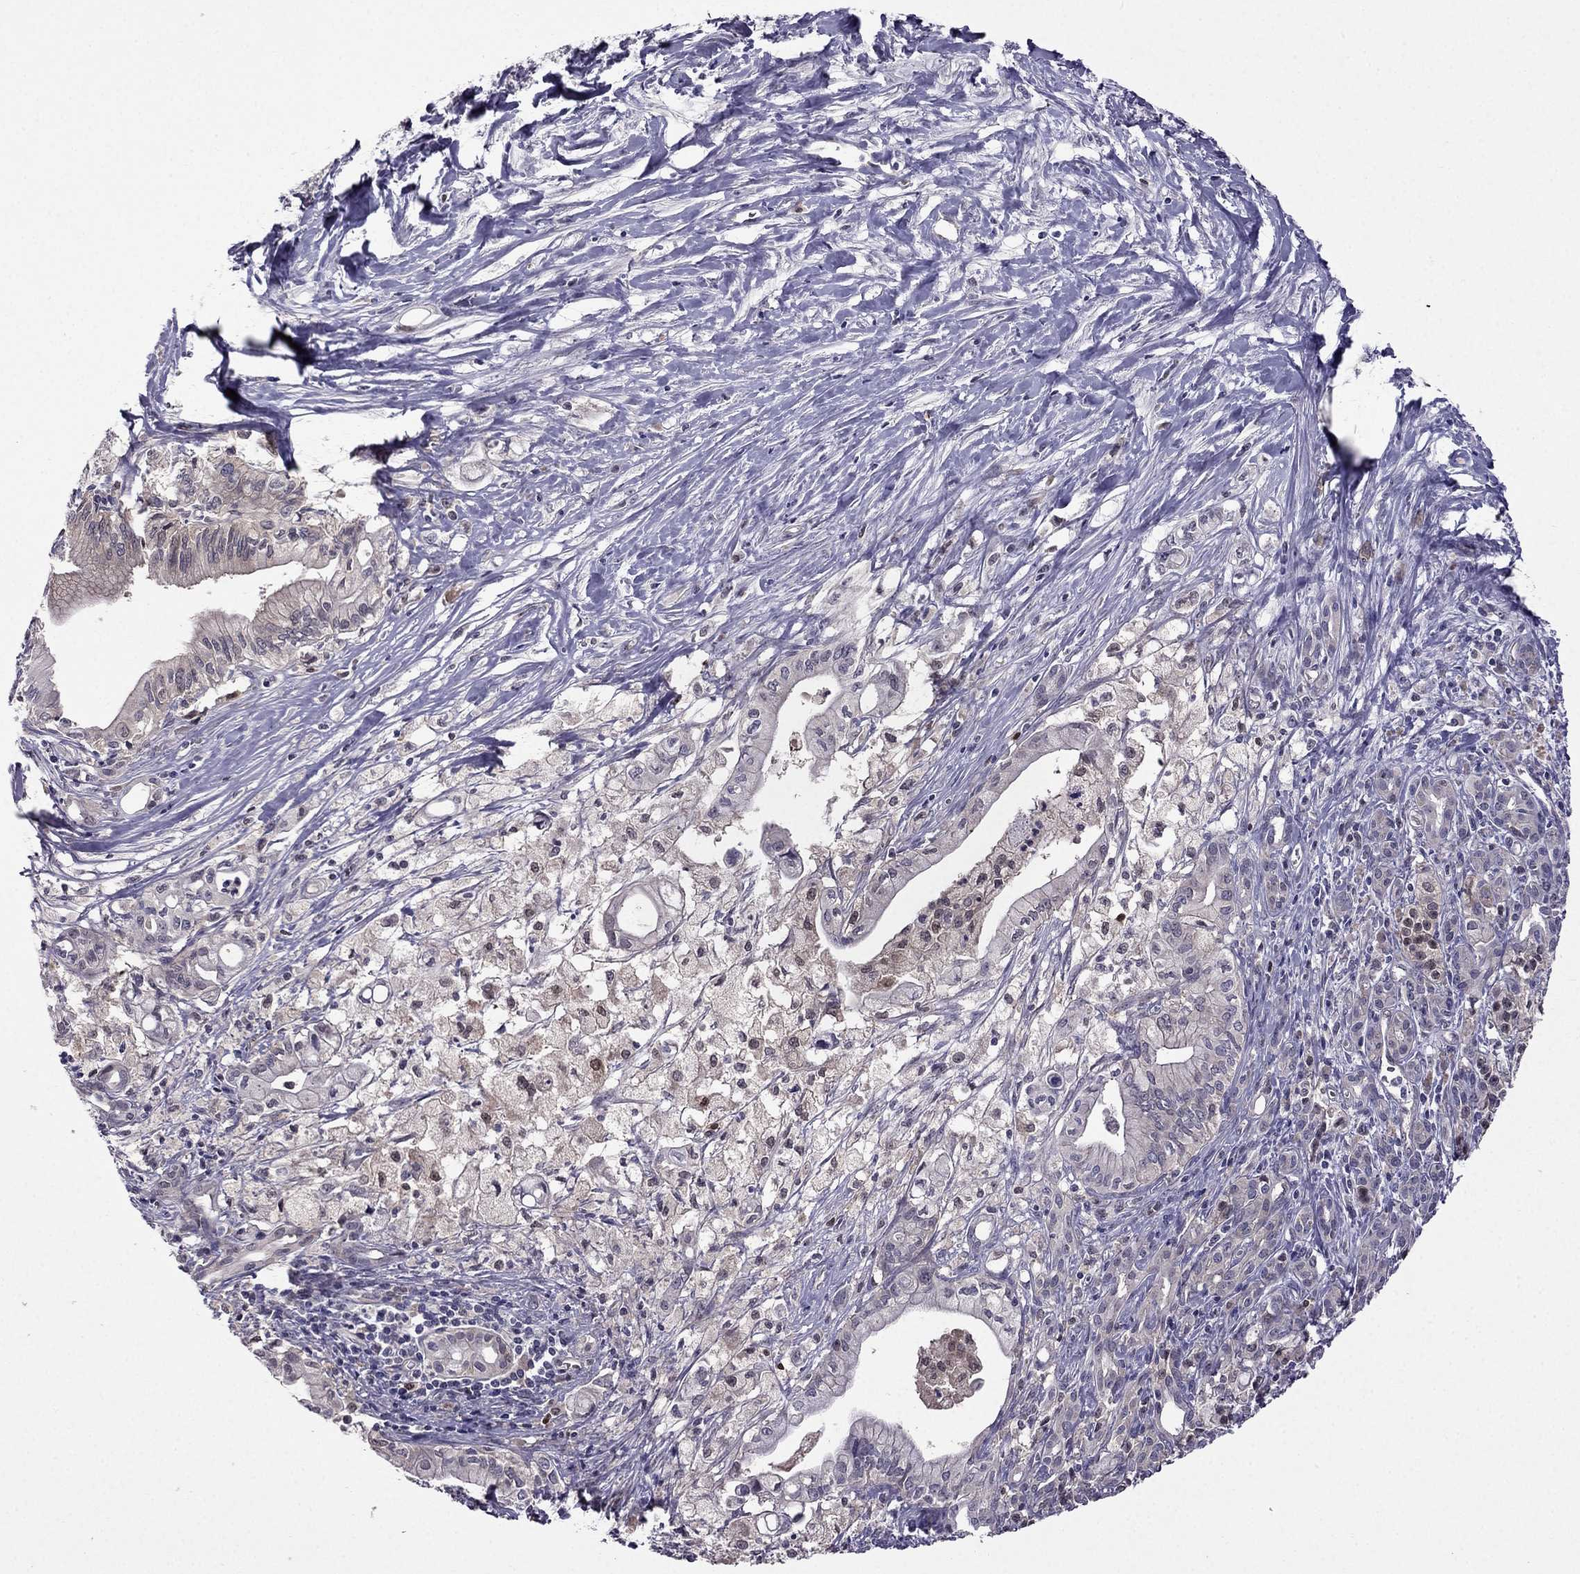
{"staining": {"intensity": "negative", "quantity": "none", "location": "none"}, "tissue": "pancreatic cancer", "cell_type": "Tumor cells", "image_type": "cancer", "snomed": [{"axis": "morphology", "description": "Adenocarcinoma, NOS"}, {"axis": "topography", "description": "Pancreas"}], "caption": "Immunohistochemistry (IHC) of human pancreatic adenocarcinoma exhibits no positivity in tumor cells.", "gene": "CDK5", "patient": {"sex": "male", "age": 71}}